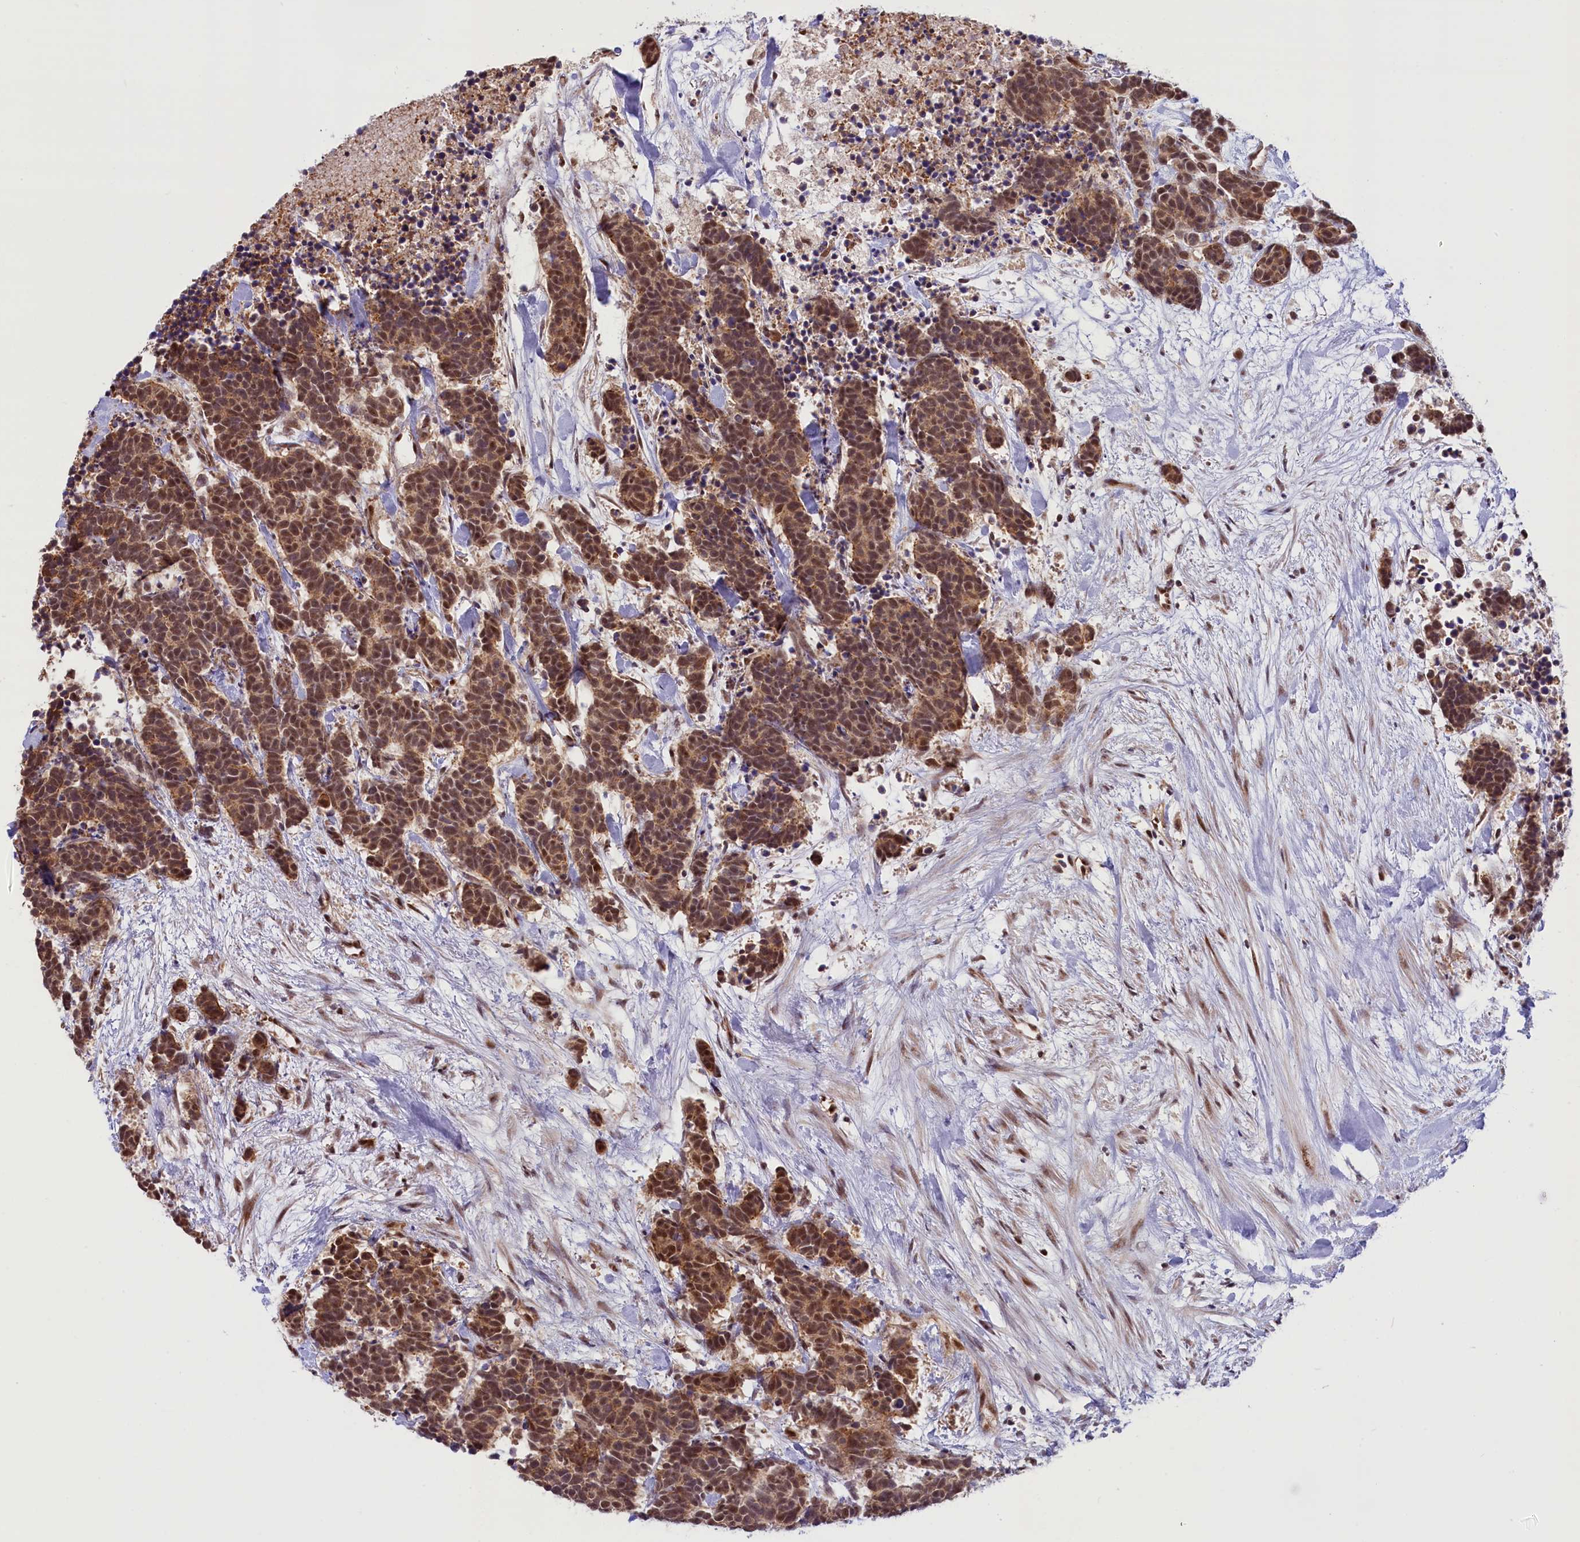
{"staining": {"intensity": "moderate", "quantity": ">75%", "location": "cytoplasmic/membranous,nuclear"}, "tissue": "carcinoid", "cell_type": "Tumor cells", "image_type": "cancer", "snomed": [{"axis": "morphology", "description": "Carcinoma, NOS"}, {"axis": "morphology", "description": "Carcinoid, malignant, NOS"}, {"axis": "topography", "description": "Prostate"}], "caption": "Carcinoid (malignant) stained with a brown dye shows moderate cytoplasmic/membranous and nuclear positive expression in about >75% of tumor cells.", "gene": "CARD8", "patient": {"sex": "male", "age": 57}}